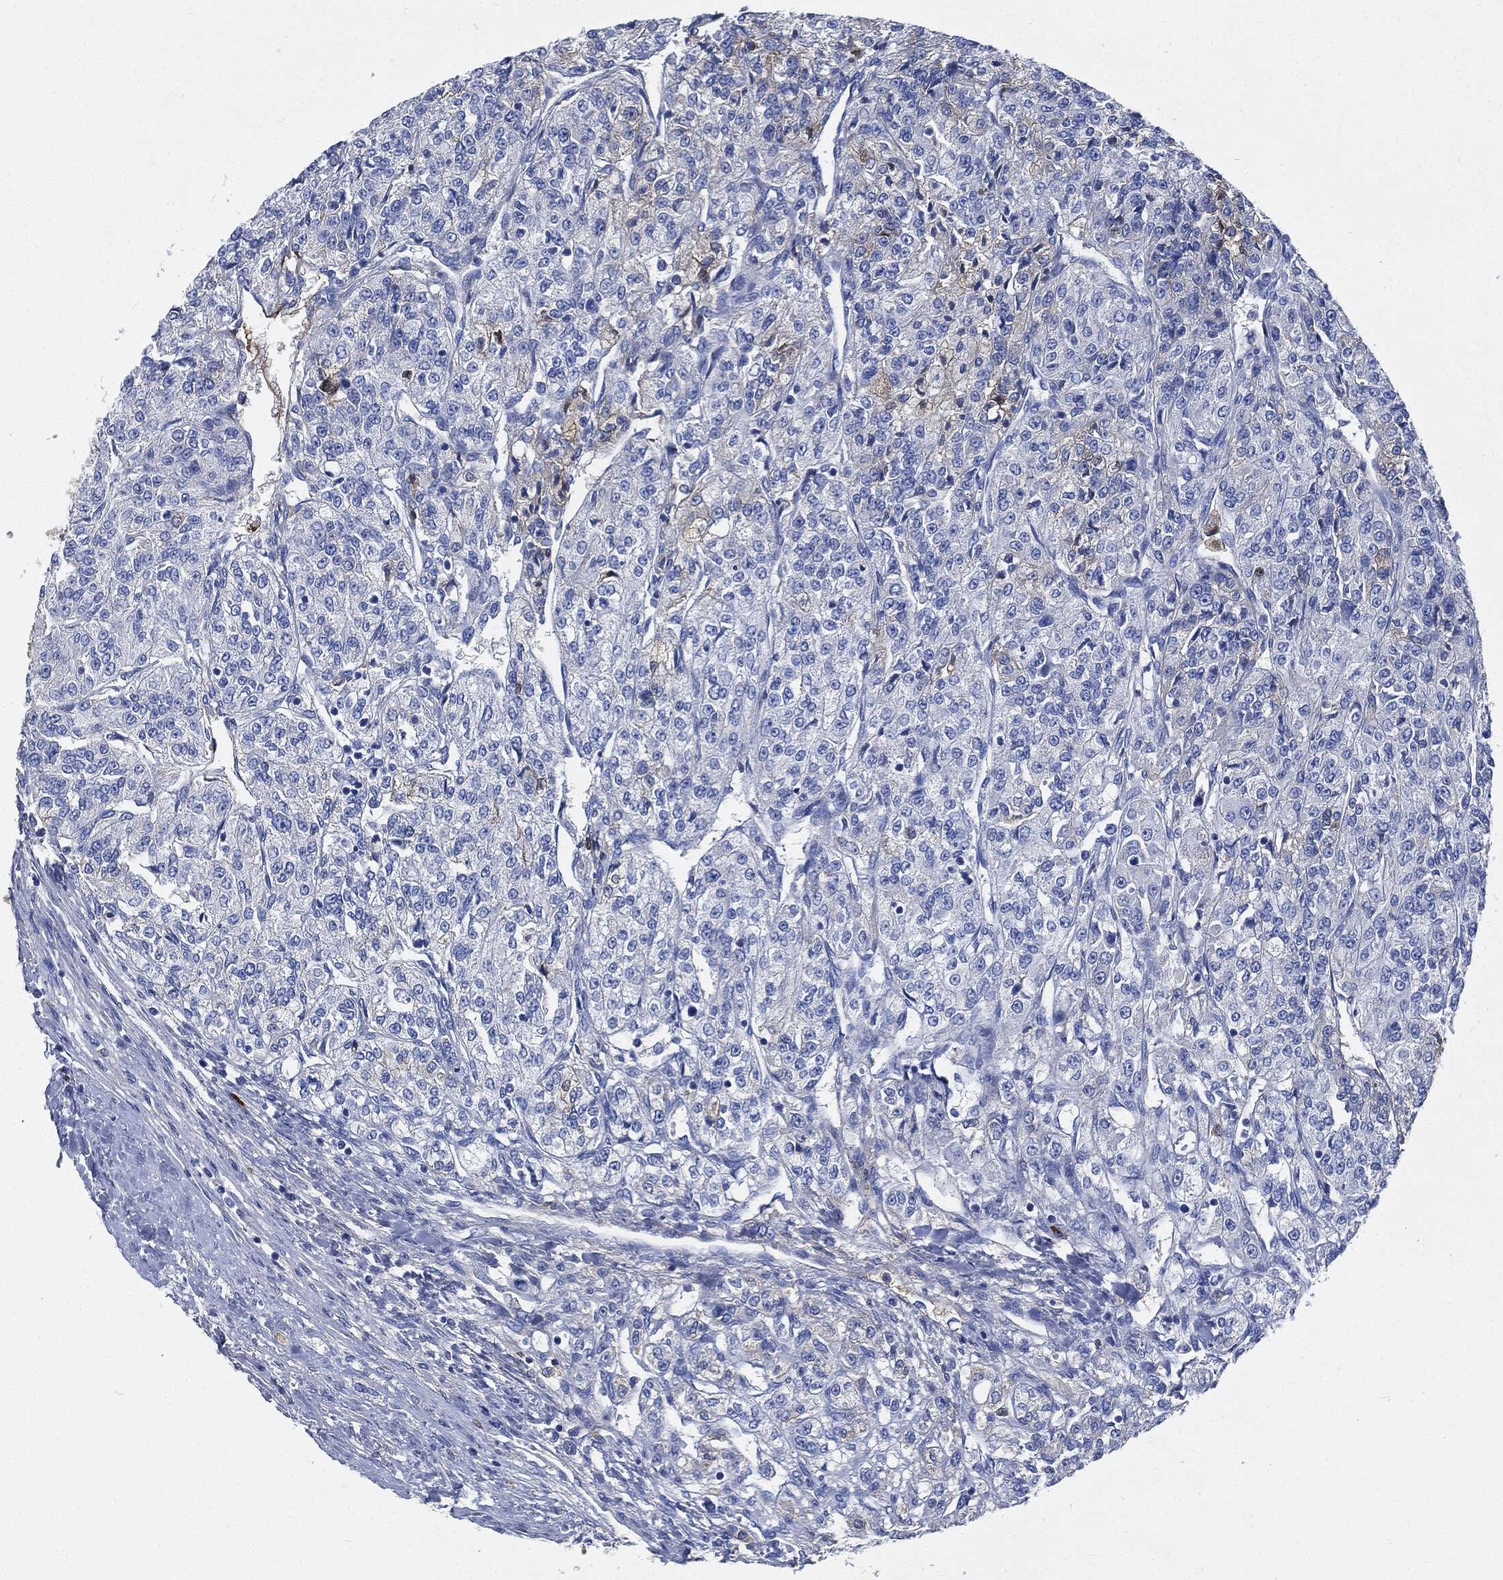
{"staining": {"intensity": "negative", "quantity": "none", "location": "none"}, "tissue": "renal cancer", "cell_type": "Tumor cells", "image_type": "cancer", "snomed": [{"axis": "morphology", "description": "Adenocarcinoma, NOS"}, {"axis": "topography", "description": "Kidney"}], "caption": "Immunohistochemical staining of adenocarcinoma (renal) shows no significant staining in tumor cells.", "gene": "IGLV6-57", "patient": {"sex": "female", "age": 63}}